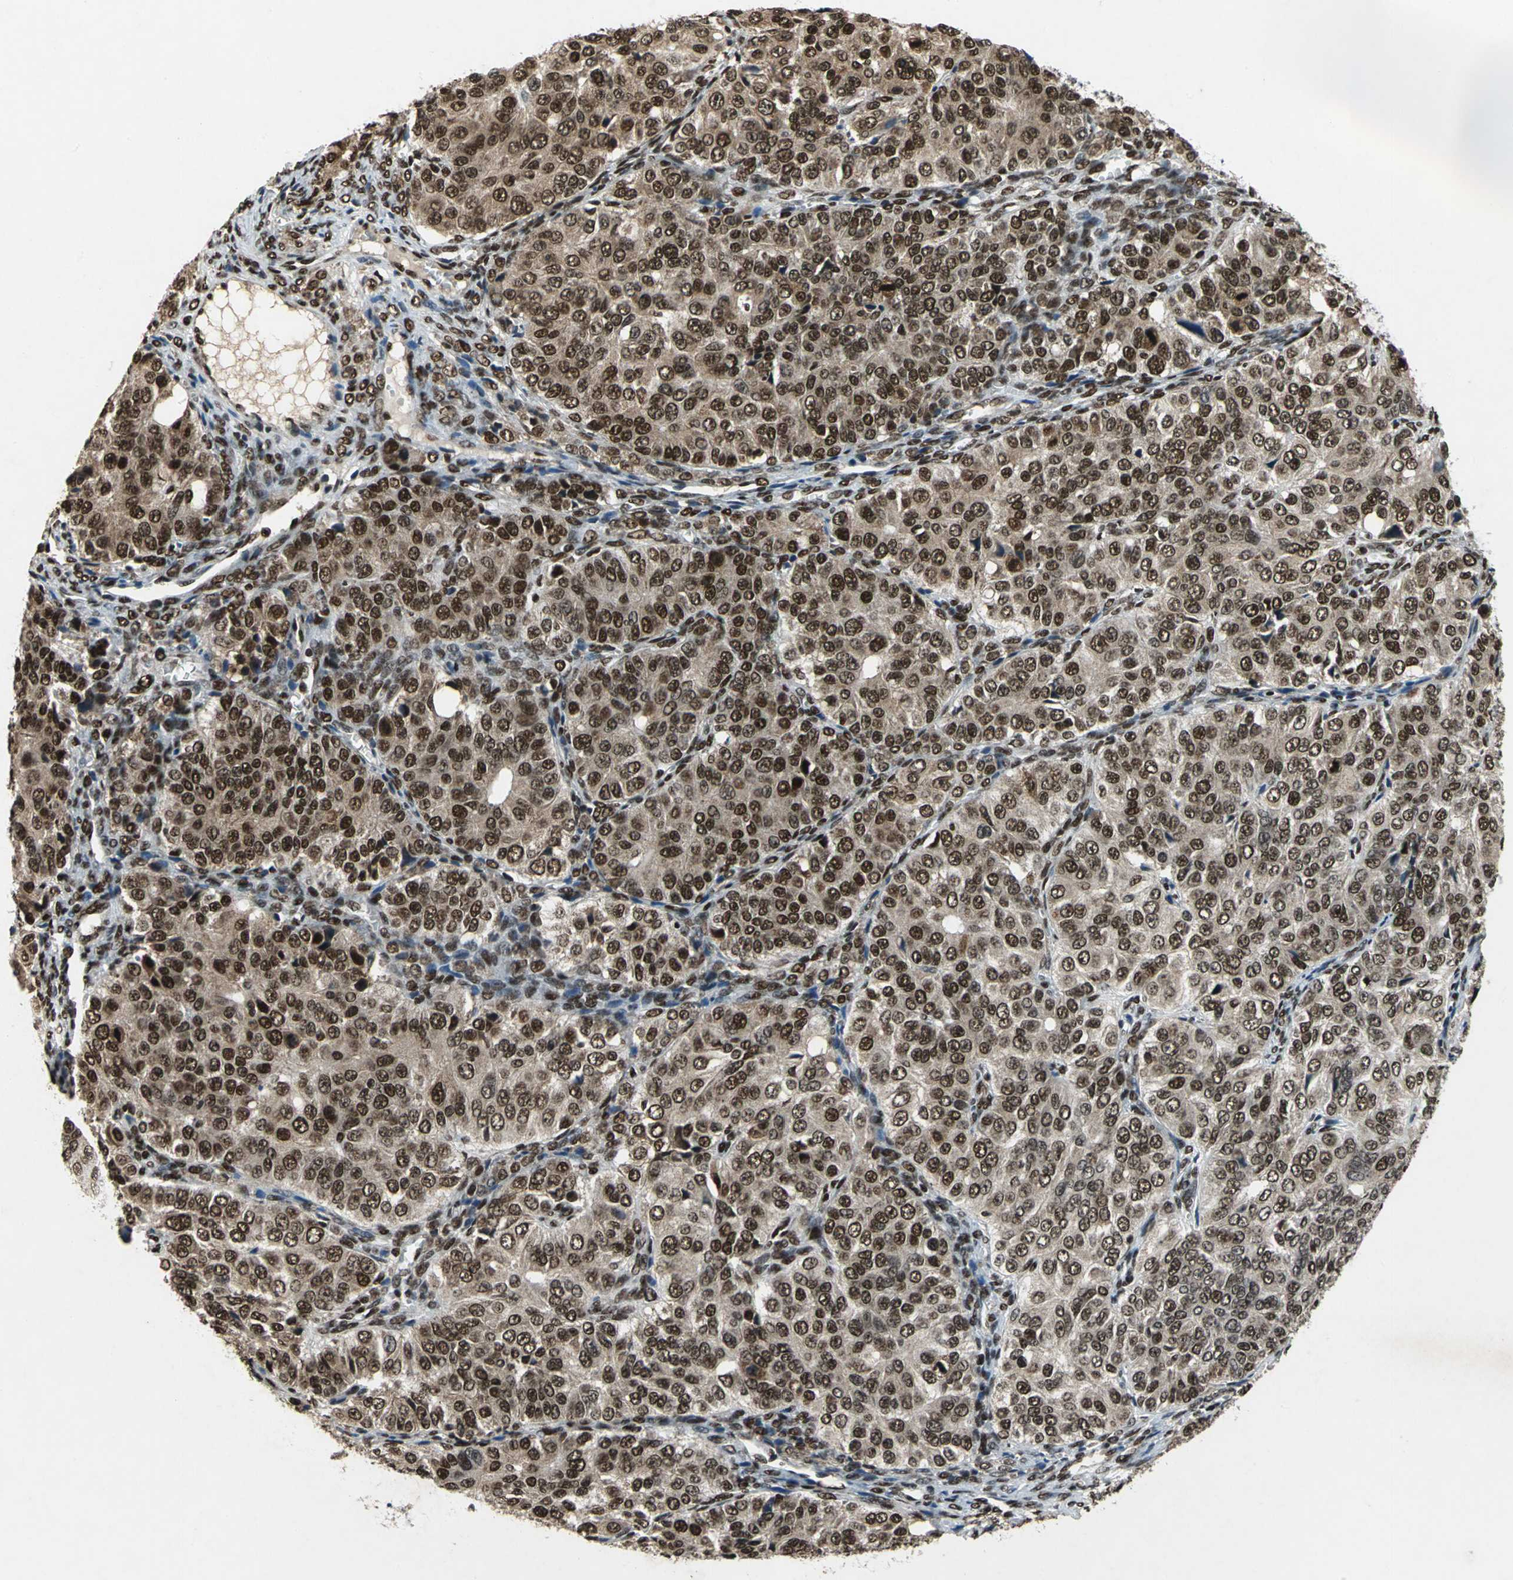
{"staining": {"intensity": "strong", "quantity": ">75%", "location": "cytoplasmic/membranous,nuclear"}, "tissue": "ovarian cancer", "cell_type": "Tumor cells", "image_type": "cancer", "snomed": [{"axis": "morphology", "description": "Carcinoma, endometroid"}, {"axis": "topography", "description": "Ovary"}], "caption": "This photomicrograph reveals IHC staining of human endometroid carcinoma (ovarian), with high strong cytoplasmic/membranous and nuclear positivity in about >75% of tumor cells.", "gene": "MTA2", "patient": {"sex": "female", "age": 51}}